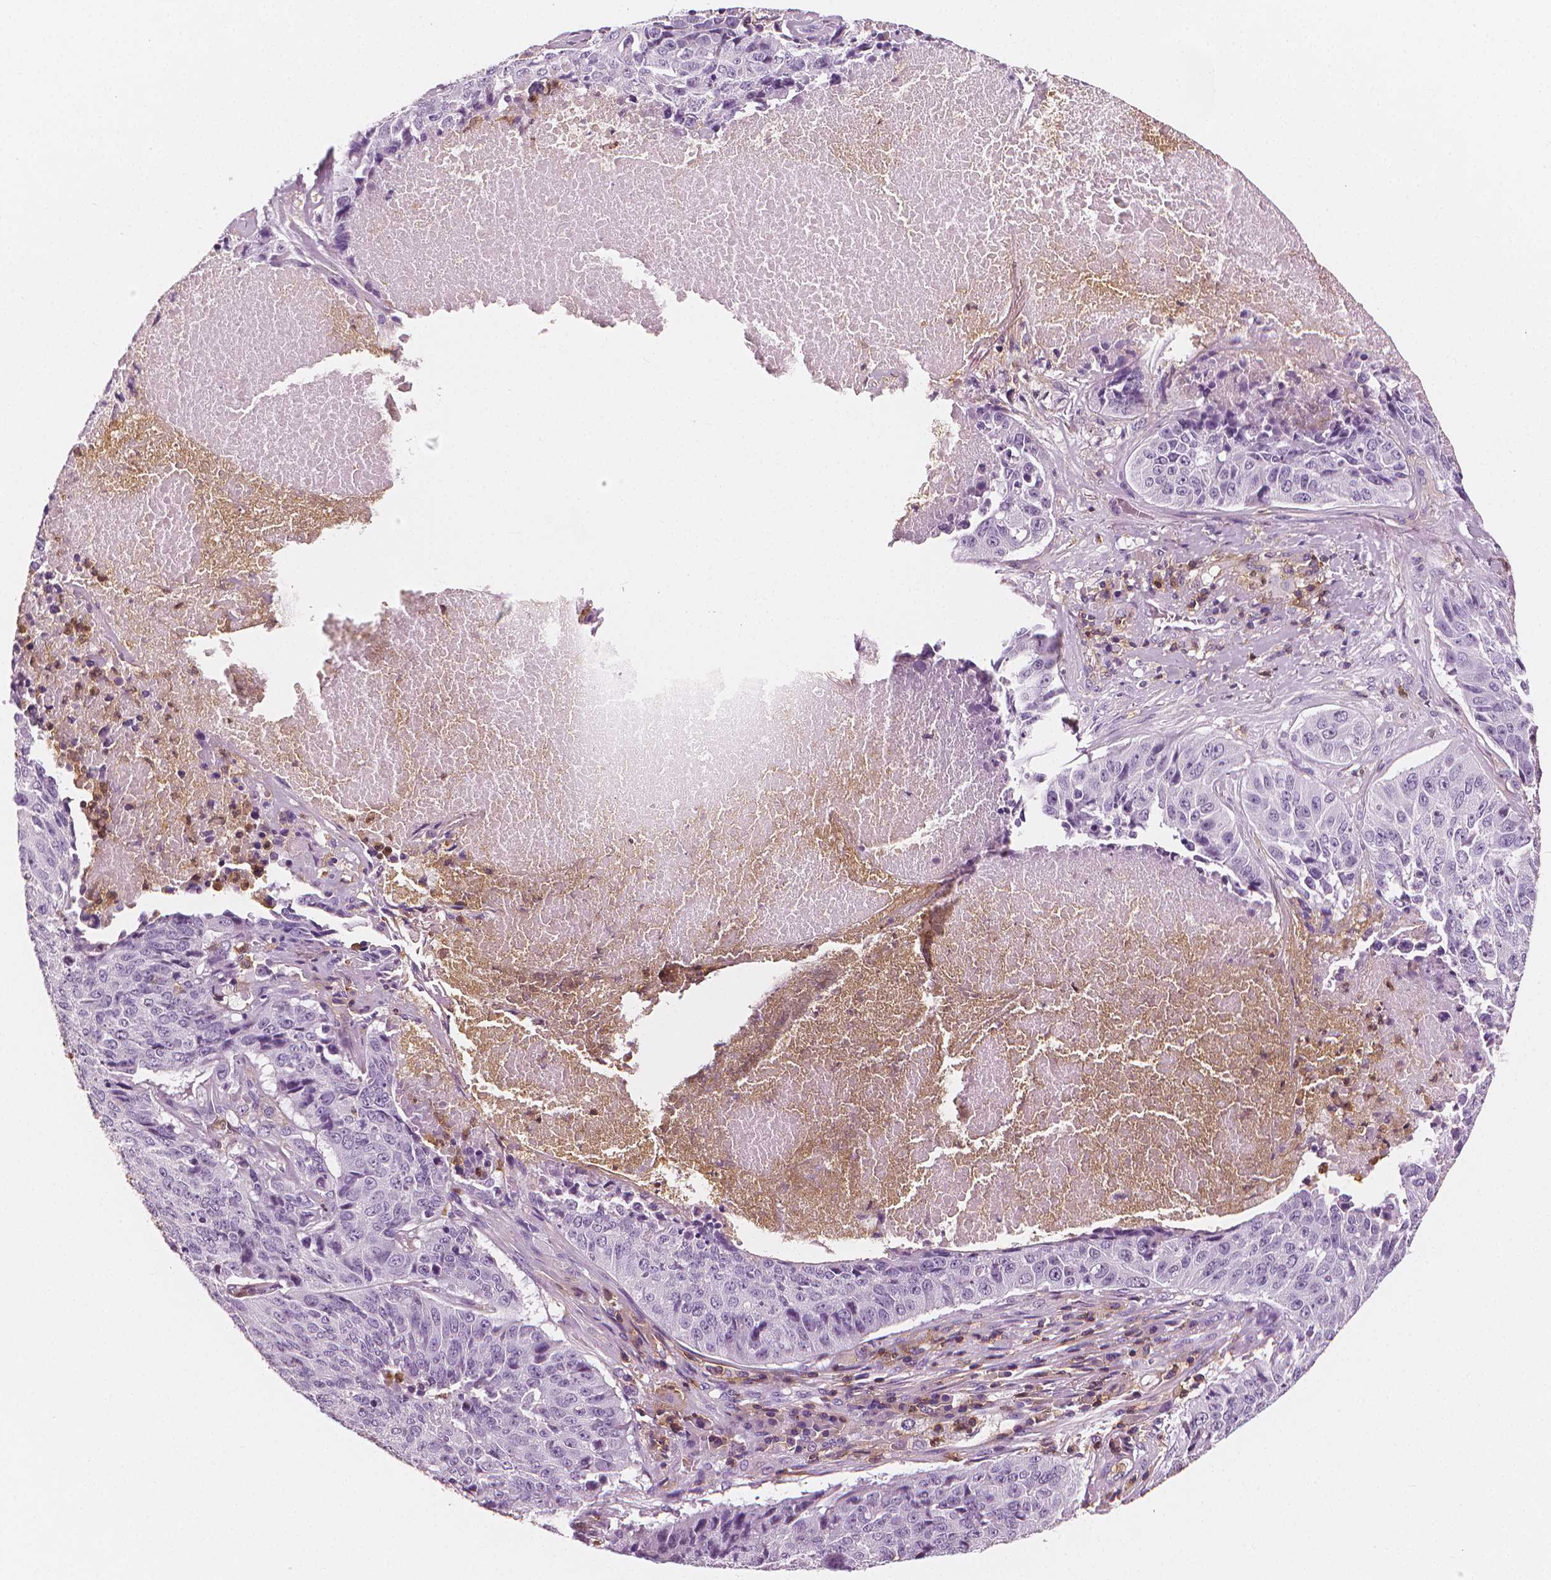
{"staining": {"intensity": "negative", "quantity": "none", "location": "none"}, "tissue": "lung cancer", "cell_type": "Tumor cells", "image_type": "cancer", "snomed": [{"axis": "morphology", "description": "Normal tissue, NOS"}, {"axis": "morphology", "description": "Squamous cell carcinoma, NOS"}, {"axis": "topography", "description": "Bronchus"}, {"axis": "topography", "description": "Lung"}], "caption": "Protein analysis of lung cancer displays no significant staining in tumor cells. (DAB immunohistochemistry, high magnification).", "gene": "PTPRC", "patient": {"sex": "male", "age": 64}}